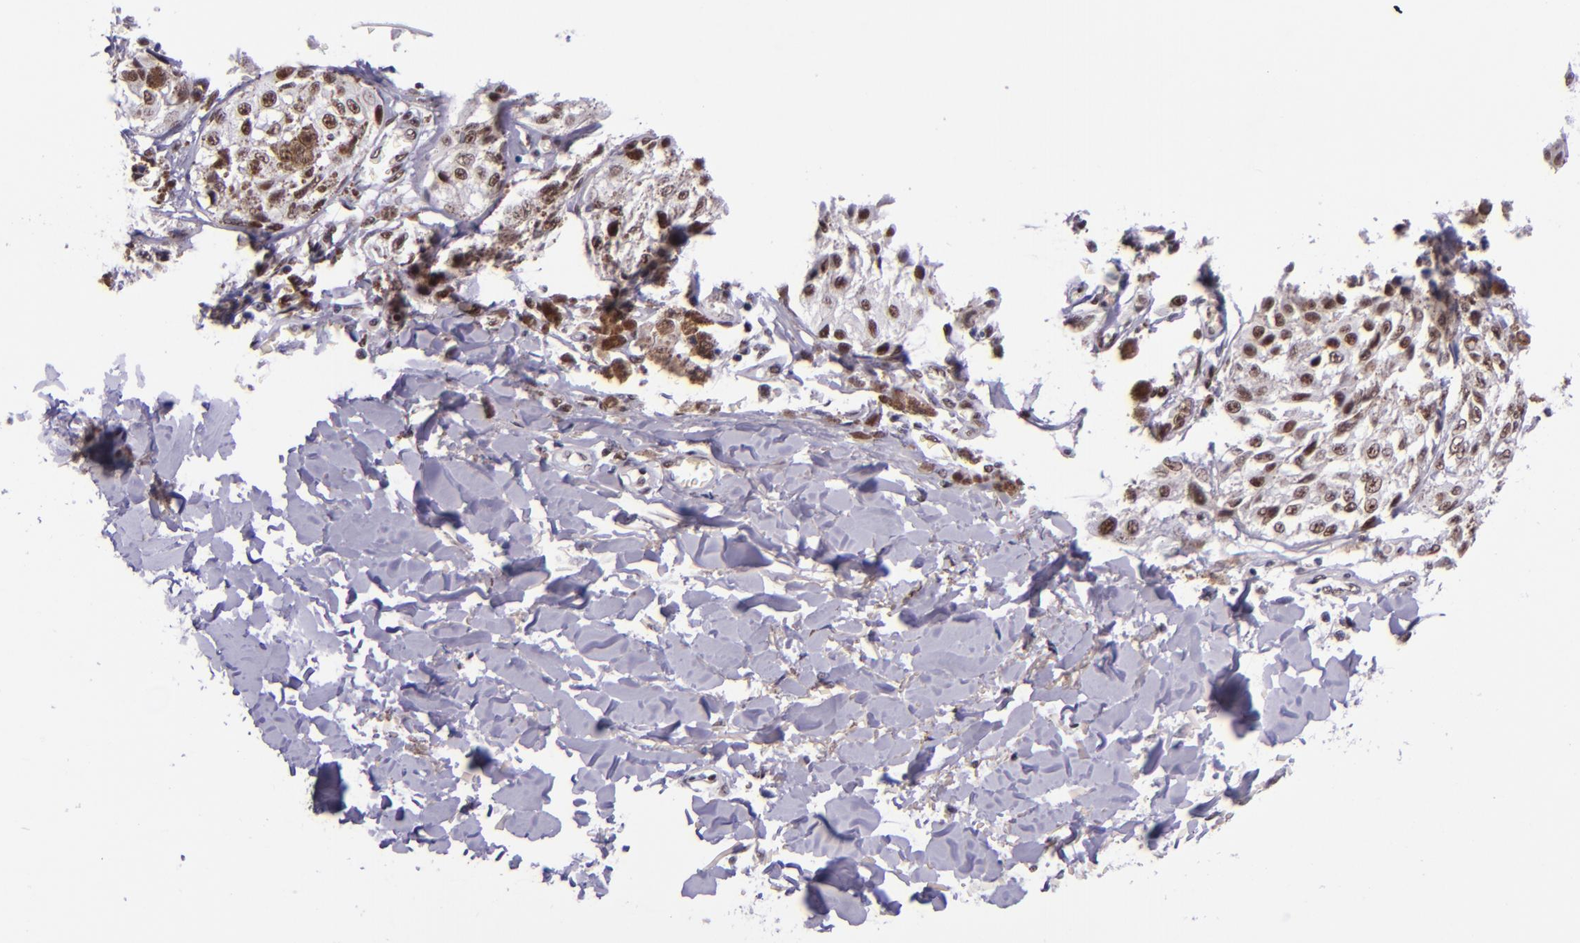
{"staining": {"intensity": "moderate", "quantity": "25%-75%", "location": "nuclear"}, "tissue": "melanoma", "cell_type": "Tumor cells", "image_type": "cancer", "snomed": [{"axis": "morphology", "description": "Malignant melanoma, NOS"}, {"axis": "topography", "description": "Skin"}], "caption": "This is an image of IHC staining of malignant melanoma, which shows moderate expression in the nuclear of tumor cells.", "gene": "GPKOW", "patient": {"sex": "female", "age": 82}}